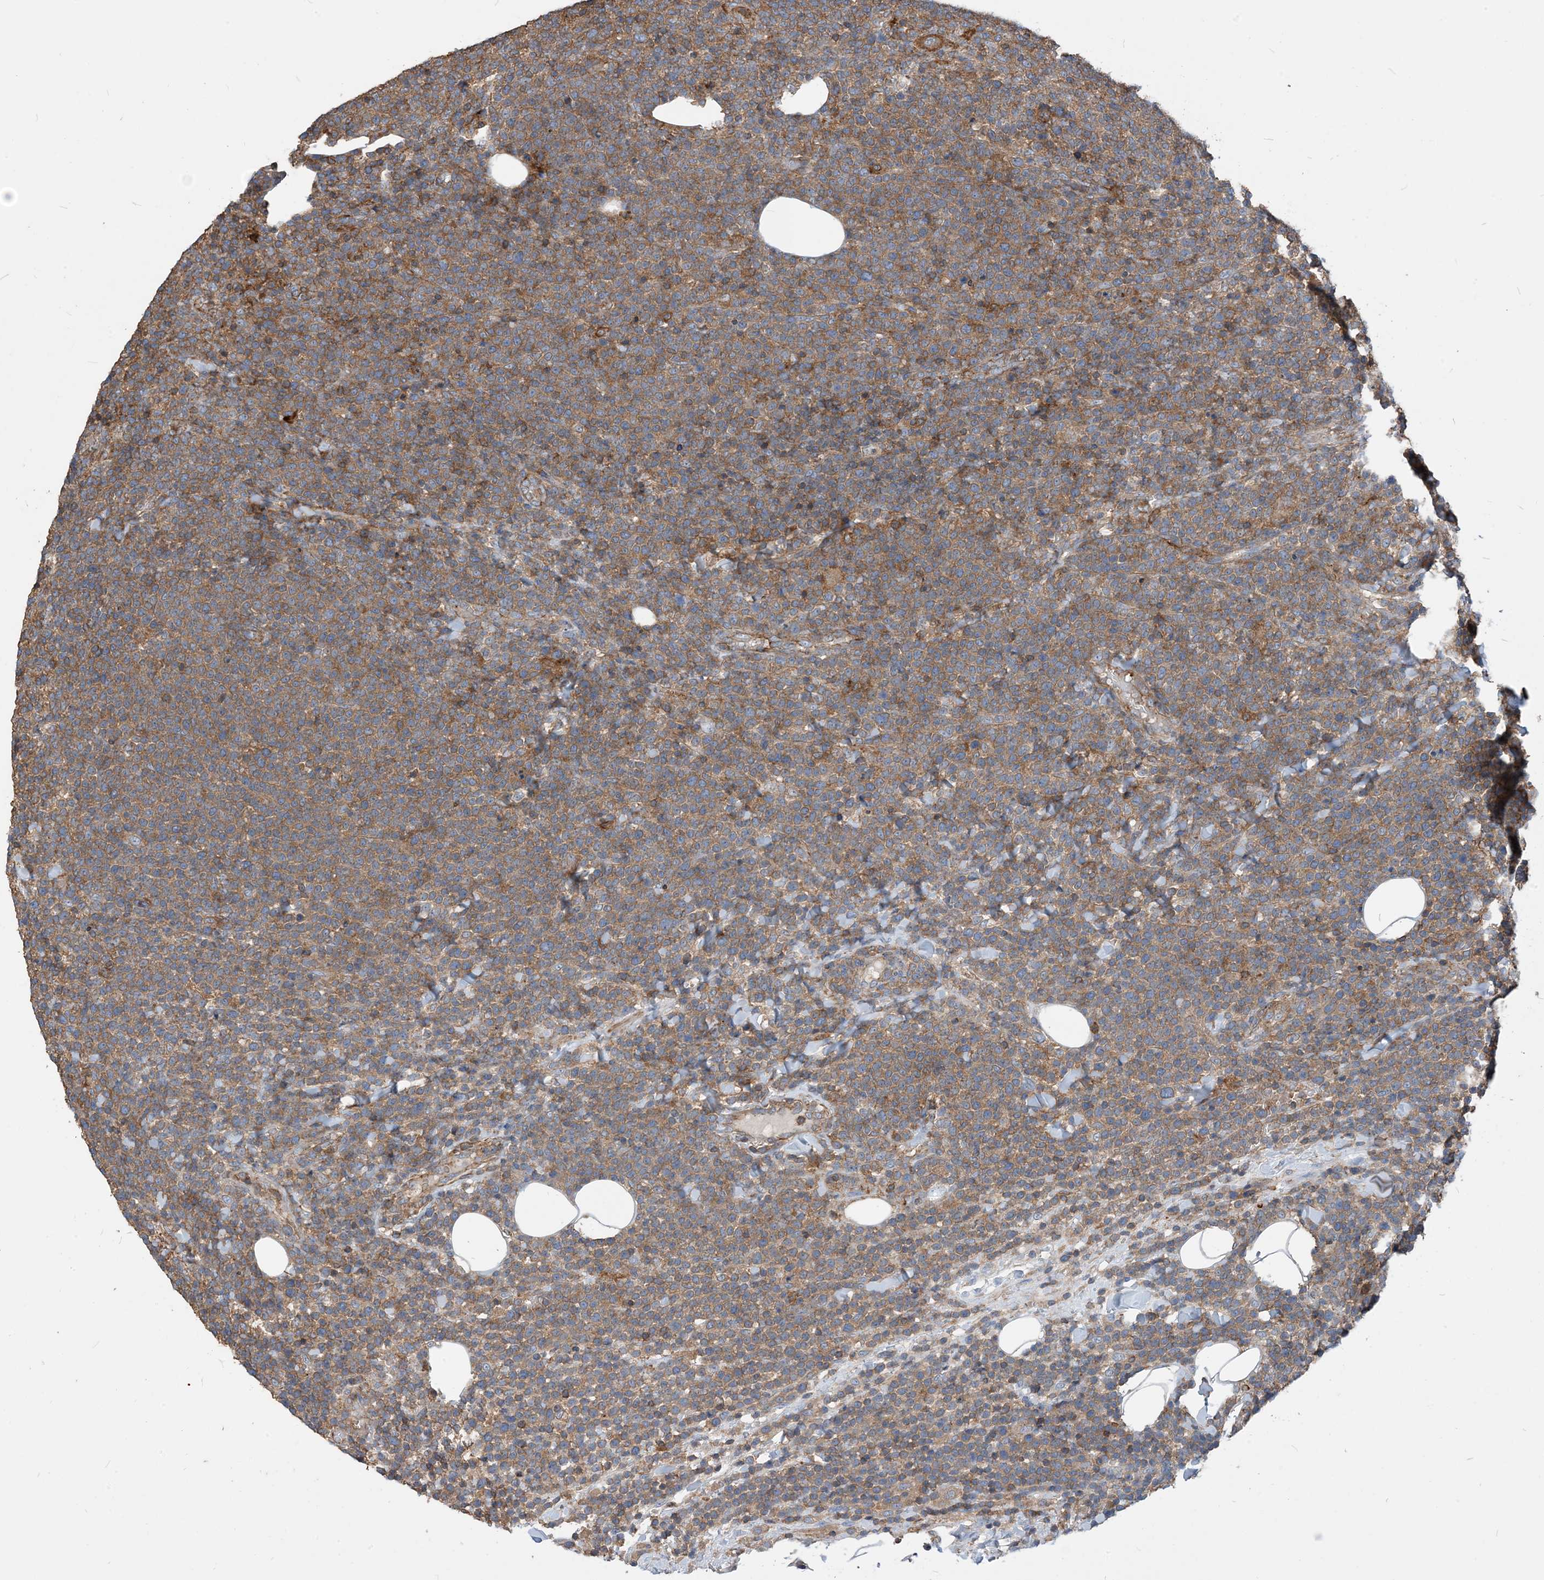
{"staining": {"intensity": "moderate", "quantity": ">75%", "location": "cytoplasmic/membranous"}, "tissue": "lymphoma", "cell_type": "Tumor cells", "image_type": "cancer", "snomed": [{"axis": "morphology", "description": "Malignant lymphoma, non-Hodgkin's type, High grade"}, {"axis": "topography", "description": "Lymph node"}], "caption": "Immunohistochemical staining of lymphoma displays medium levels of moderate cytoplasmic/membranous protein staining in approximately >75% of tumor cells. Nuclei are stained in blue.", "gene": "PARVG", "patient": {"sex": "male", "age": 61}}